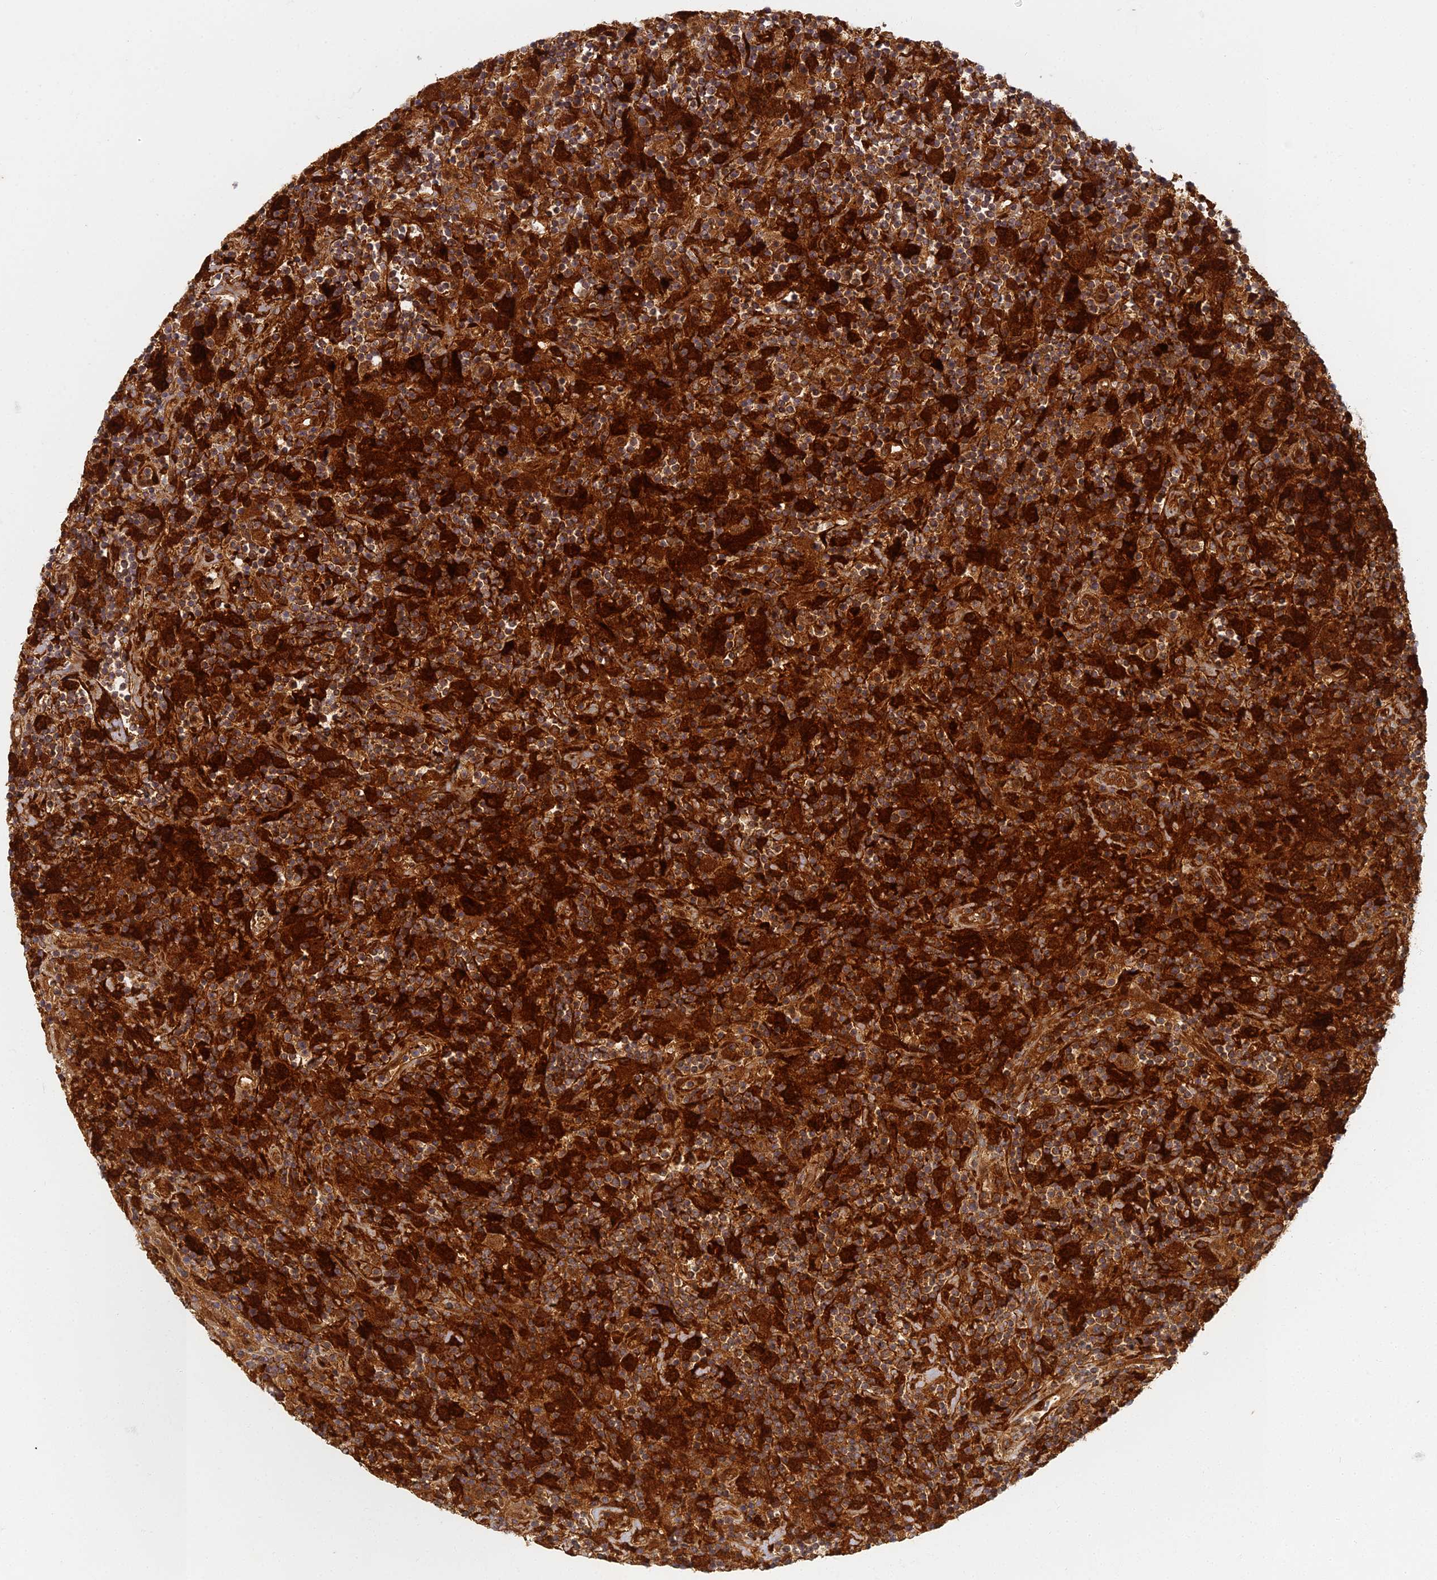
{"staining": {"intensity": "strong", "quantity": ">75%", "location": "cytoplasmic/membranous"}, "tissue": "lymphoma", "cell_type": "Tumor cells", "image_type": "cancer", "snomed": [{"axis": "morphology", "description": "Hodgkin's disease, NOS"}, {"axis": "topography", "description": "Lymph node"}], "caption": "Tumor cells demonstrate high levels of strong cytoplasmic/membranous expression in about >75% of cells in human Hodgkin's disease.", "gene": "INO80D", "patient": {"sex": "male", "age": 70}}